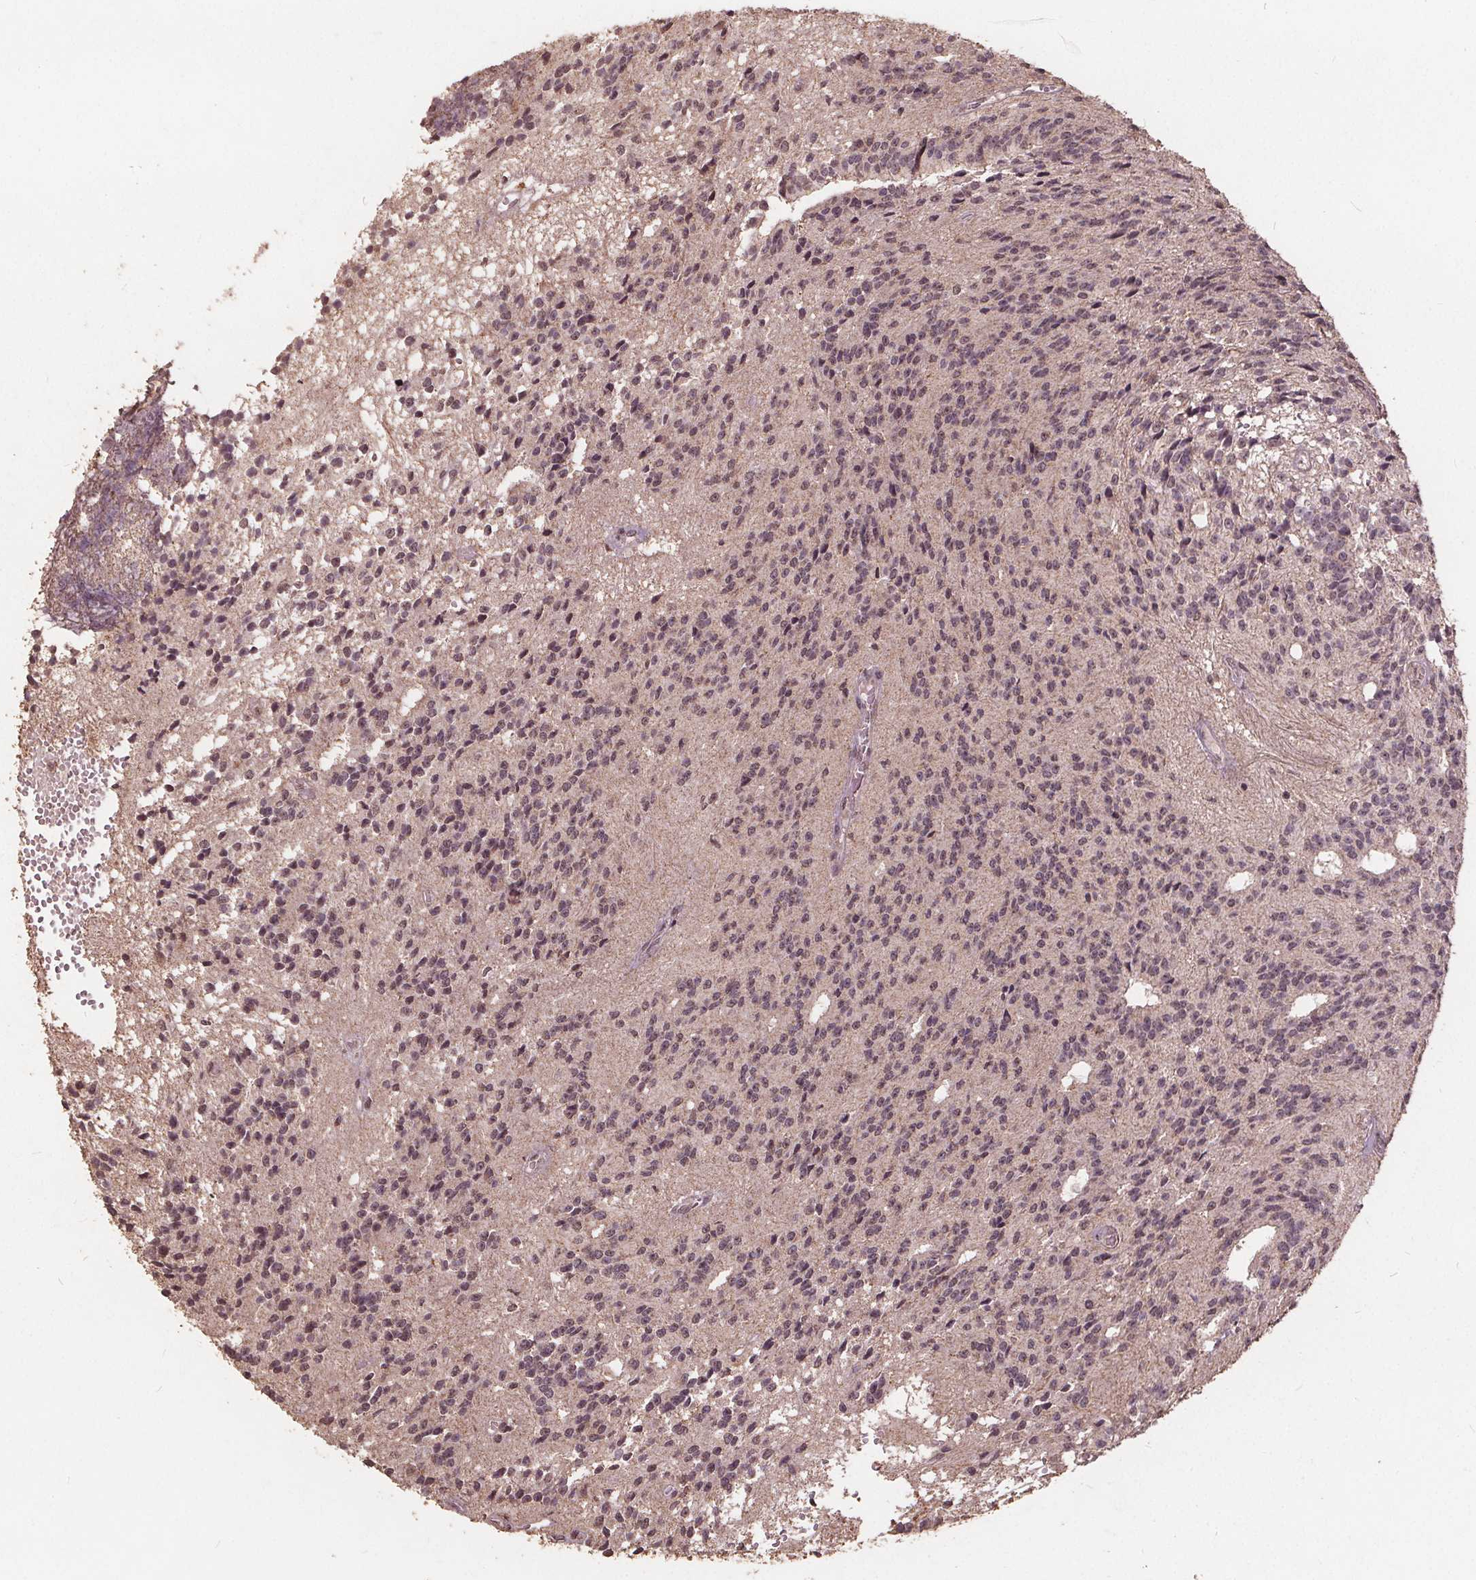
{"staining": {"intensity": "weak", "quantity": "<25%", "location": "nuclear"}, "tissue": "glioma", "cell_type": "Tumor cells", "image_type": "cancer", "snomed": [{"axis": "morphology", "description": "Glioma, malignant, Low grade"}, {"axis": "topography", "description": "Brain"}], "caption": "Immunohistochemistry (IHC) image of neoplastic tissue: human malignant glioma (low-grade) stained with DAB (3,3'-diaminobenzidine) displays no significant protein staining in tumor cells.", "gene": "DSG3", "patient": {"sex": "male", "age": 31}}